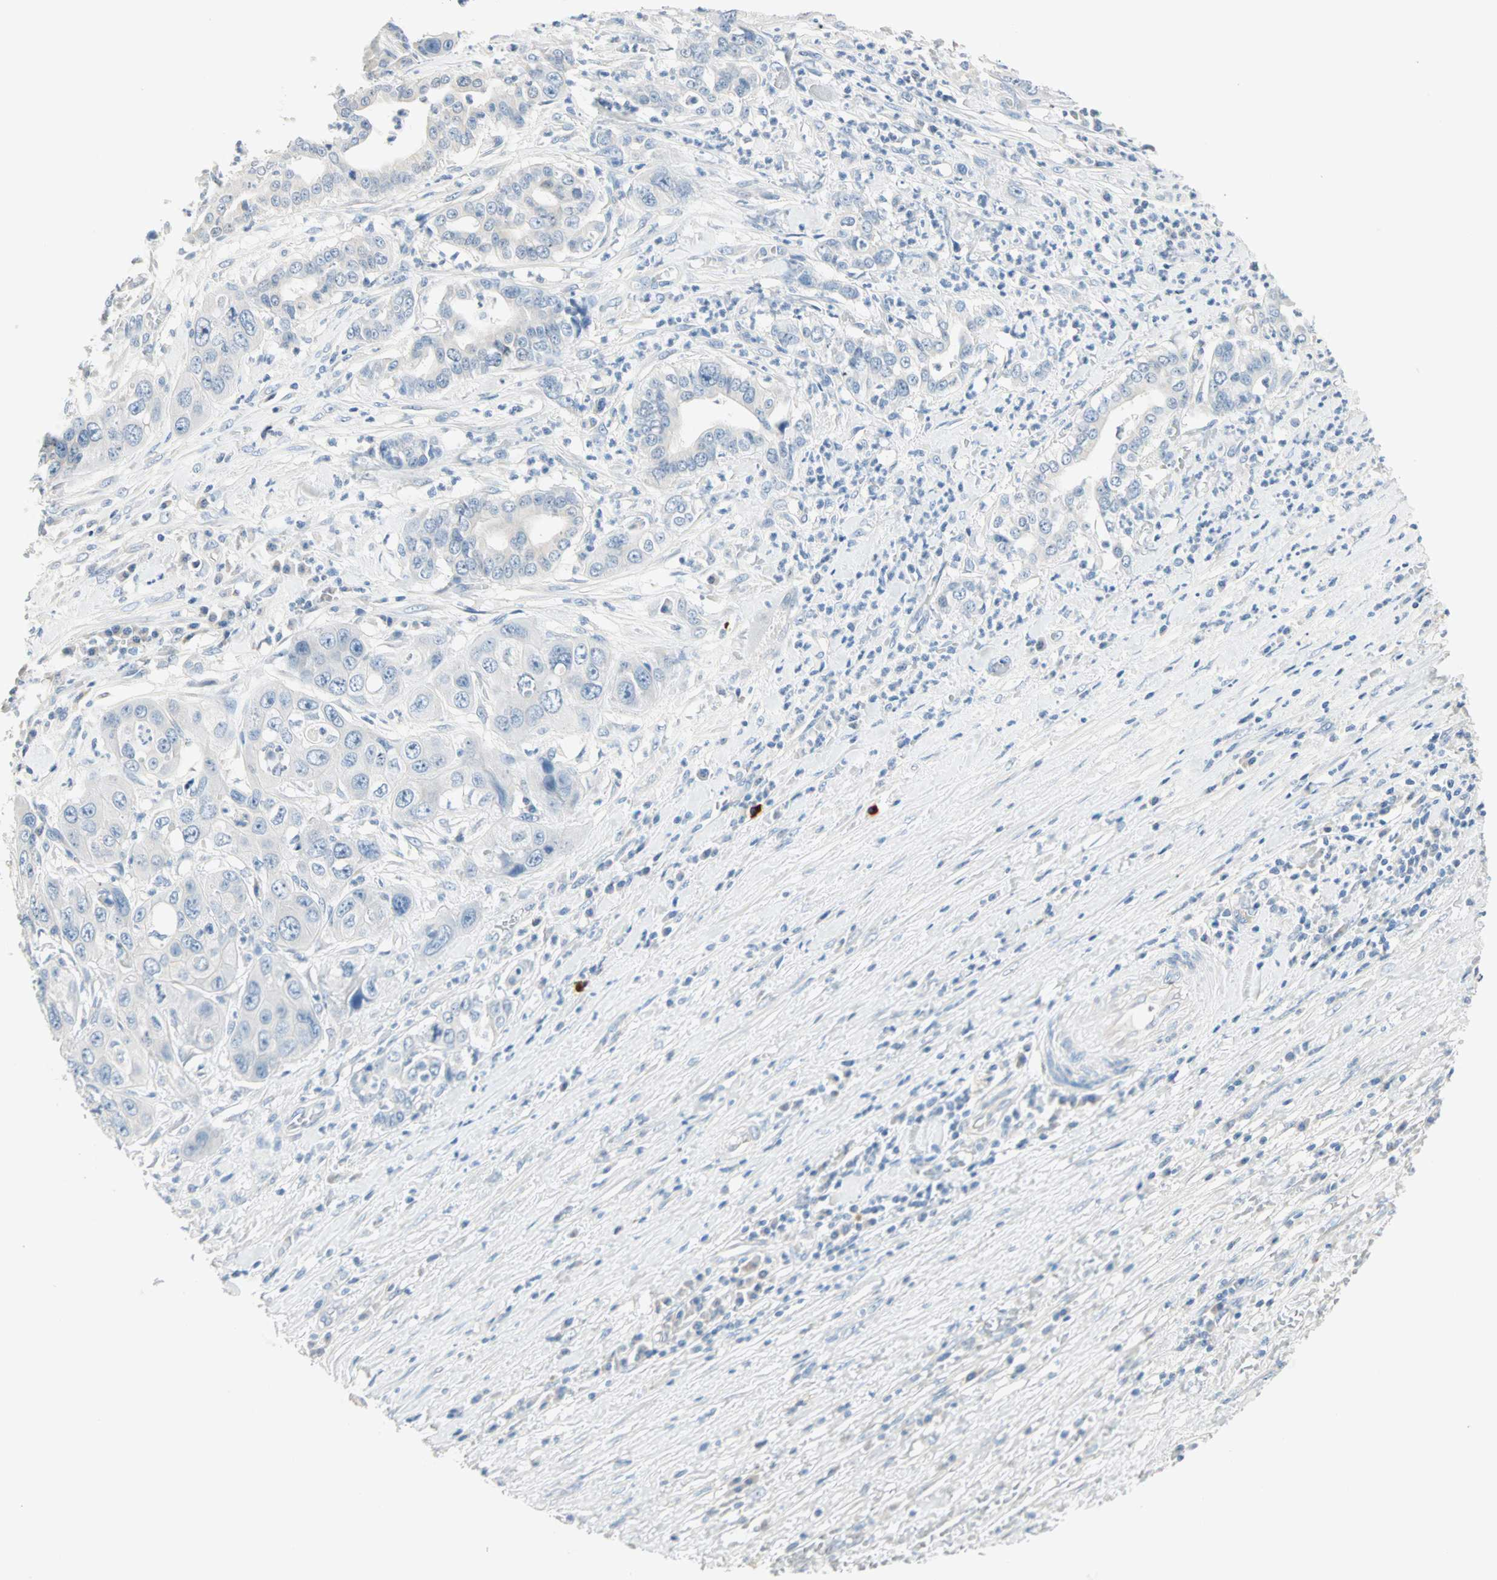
{"staining": {"intensity": "strong", "quantity": "<25%", "location": "cytoplasmic/membranous,nuclear"}, "tissue": "liver cancer", "cell_type": "Tumor cells", "image_type": "cancer", "snomed": [{"axis": "morphology", "description": "Cholangiocarcinoma"}, {"axis": "topography", "description": "Liver"}], "caption": "High-magnification brightfield microscopy of liver cancer stained with DAB (brown) and counterstained with hematoxylin (blue). tumor cells exhibit strong cytoplasmic/membranous and nuclear expression is seen in approximately<25% of cells.", "gene": "SULT1C2", "patient": {"sex": "female", "age": 61}}